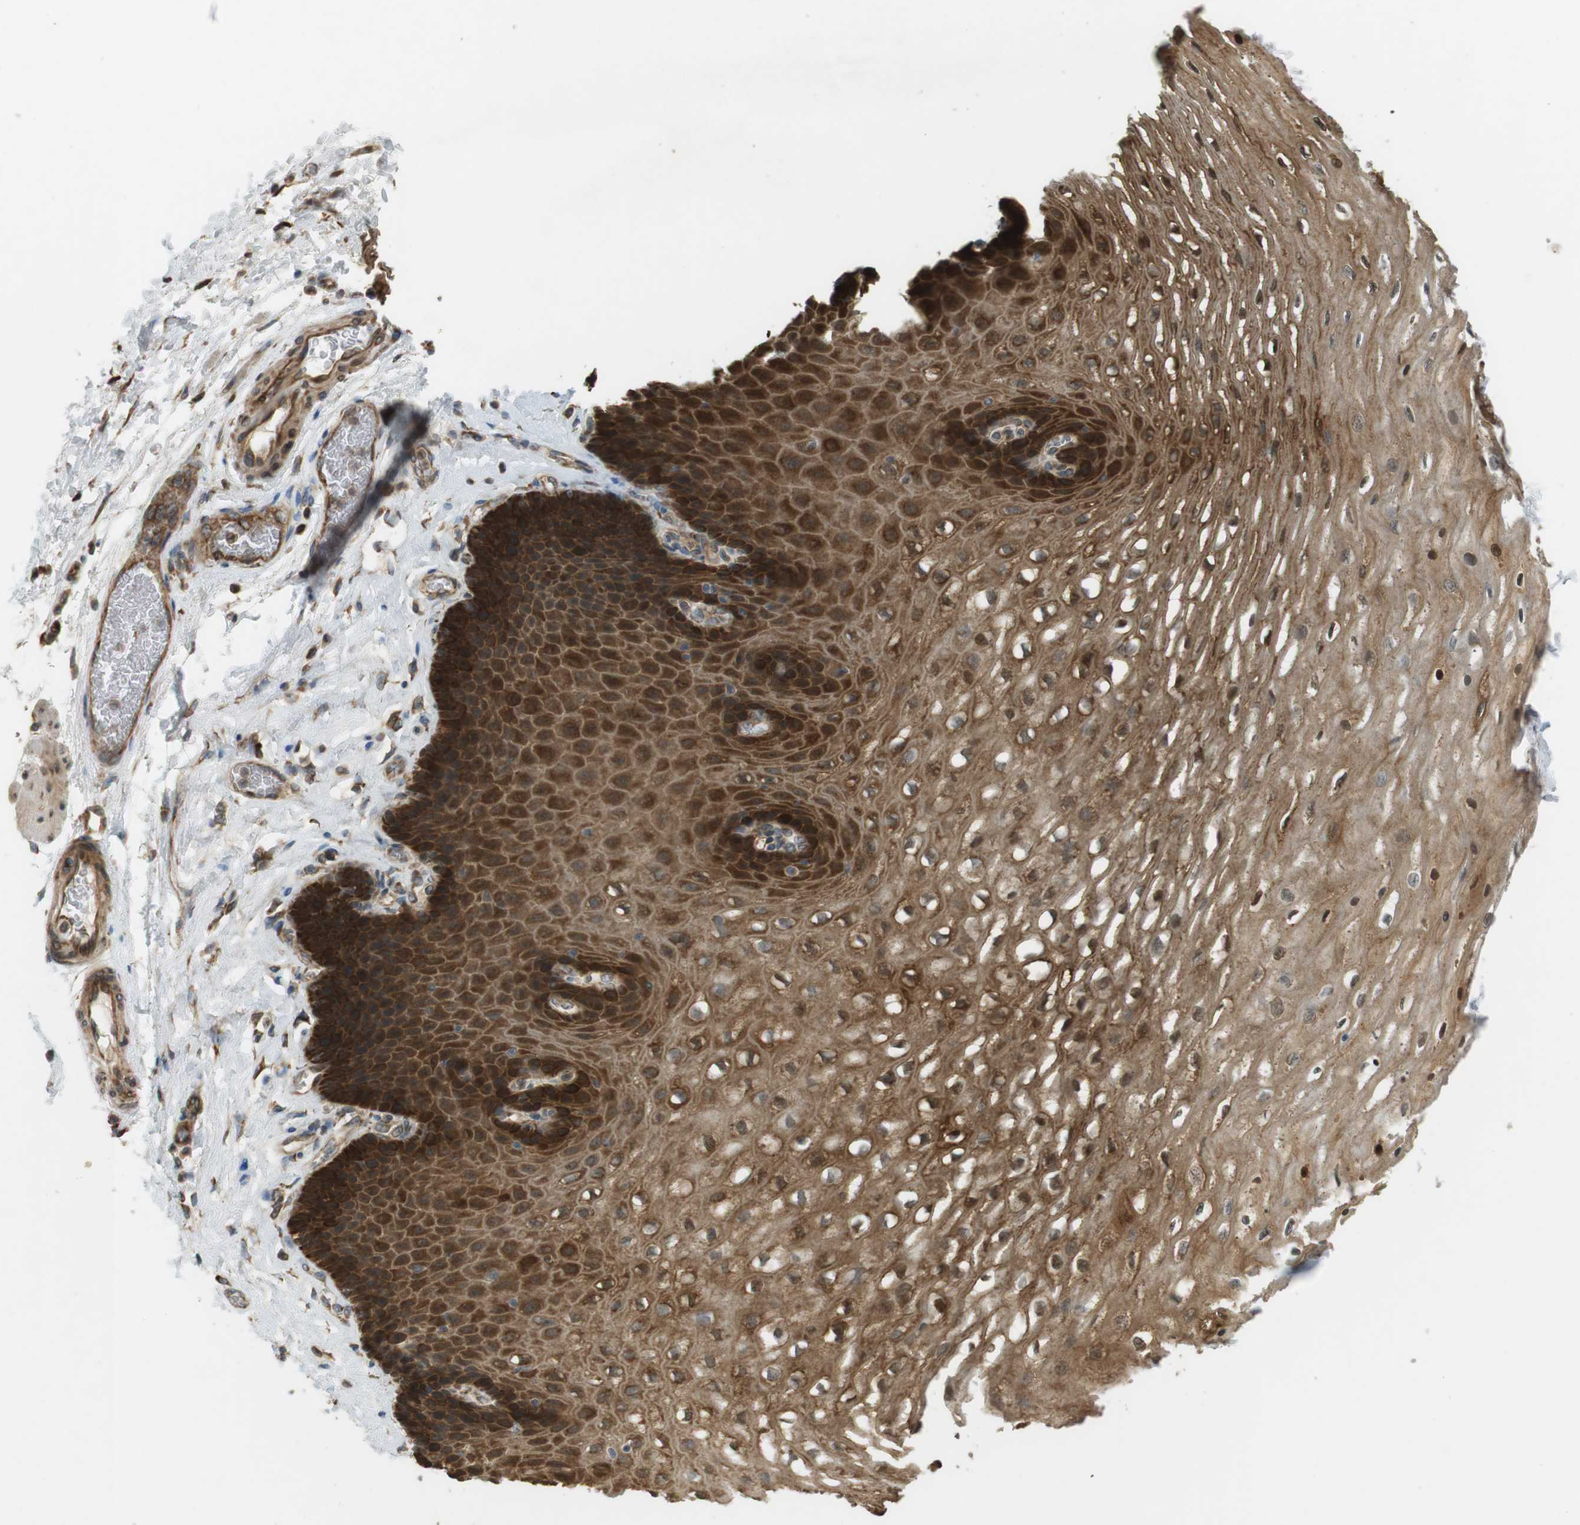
{"staining": {"intensity": "strong", "quantity": ">75%", "location": "cytoplasmic/membranous"}, "tissue": "esophagus", "cell_type": "Squamous epithelial cells", "image_type": "normal", "snomed": [{"axis": "morphology", "description": "Normal tissue, NOS"}, {"axis": "topography", "description": "Esophagus"}], "caption": "Immunohistochemistry (IHC) histopathology image of unremarkable human esophagus stained for a protein (brown), which displays high levels of strong cytoplasmic/membranous positivity in approximately >75% of squamous epithelial cells.", "gene": "SLC41A1", "patient": {"sex": "female", "age": 72}}